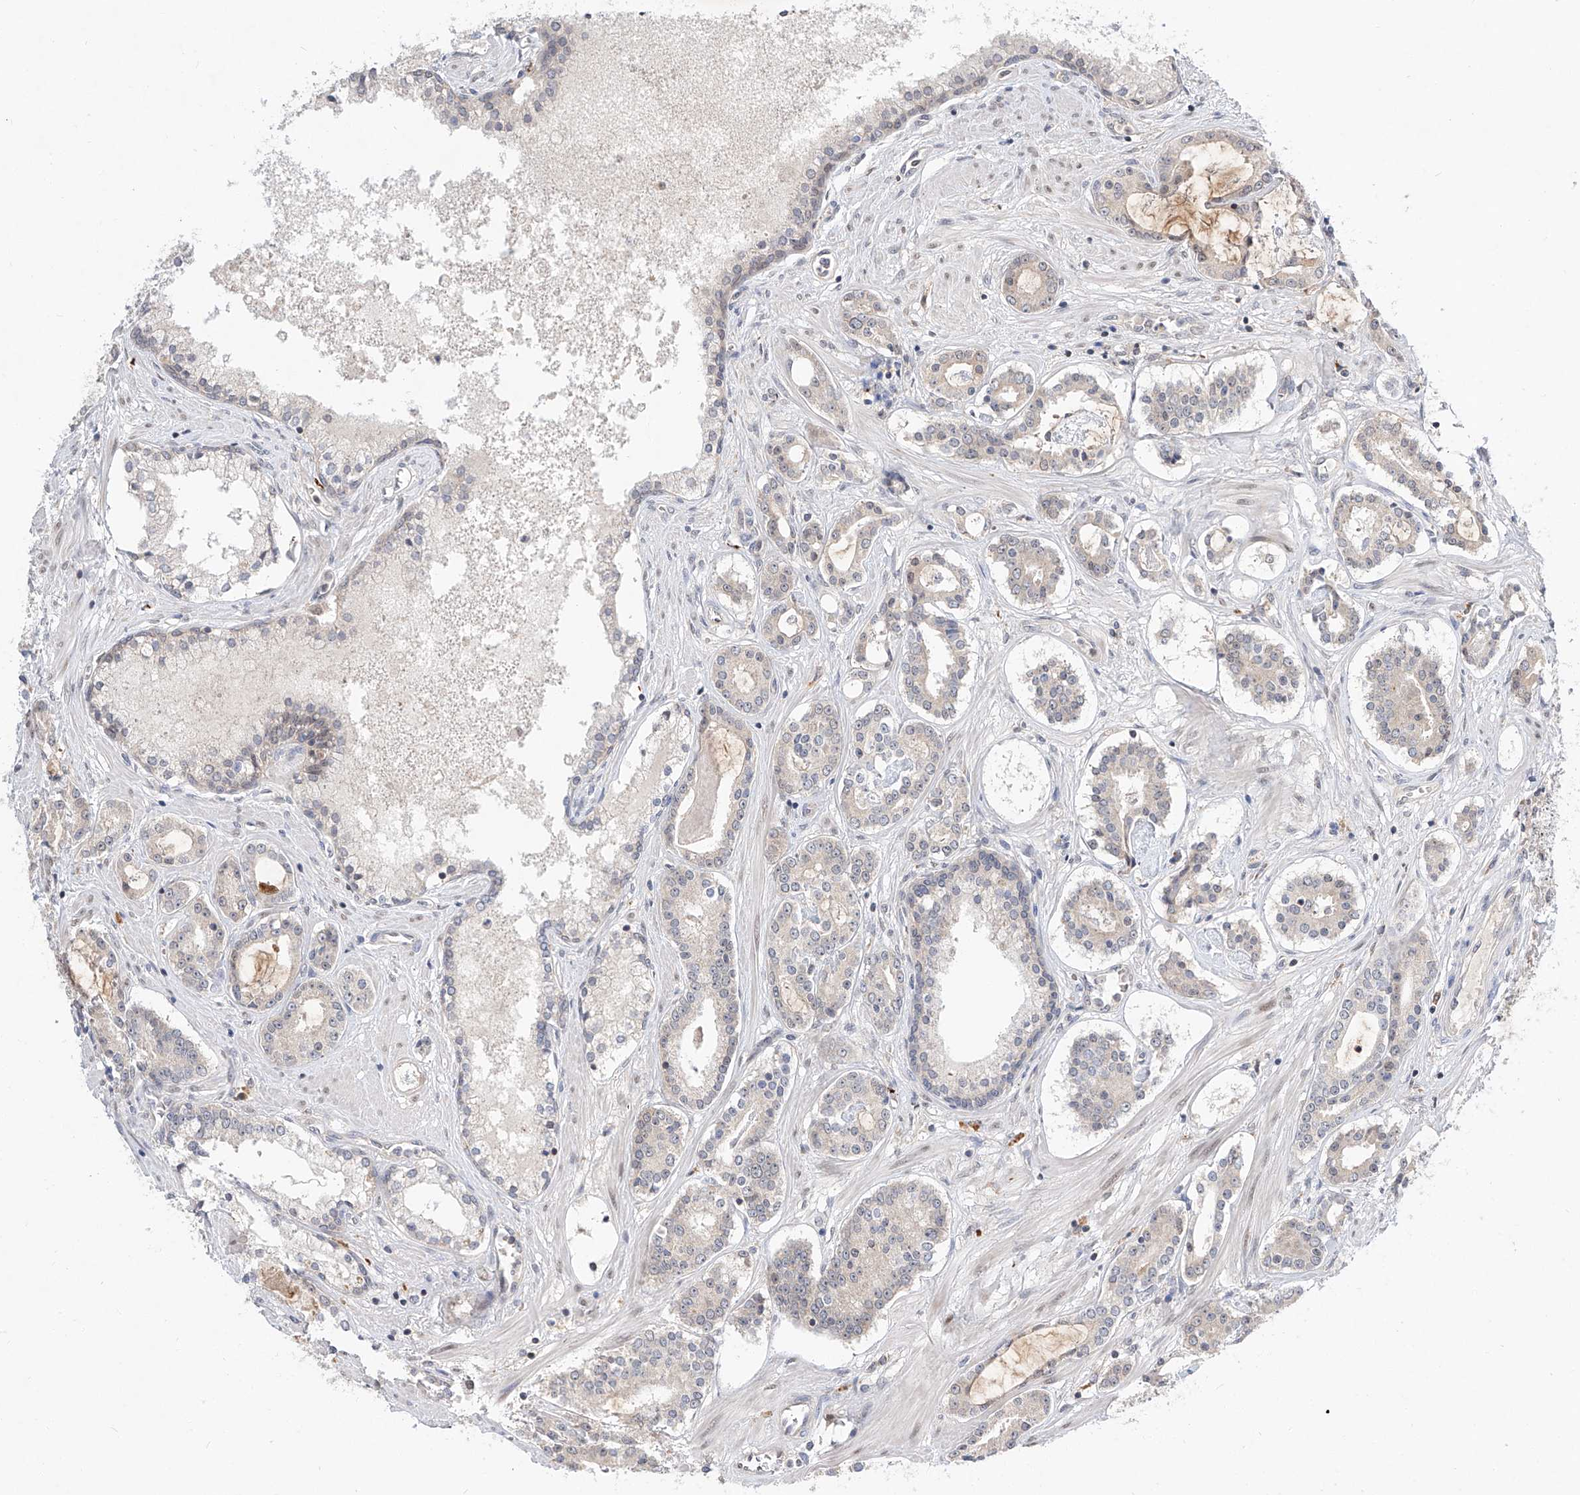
{"staining": {"intensity": "negative", "quantity": "none", "location": "none"}, "tissue": "prostate cancer", "cell_type": "Tumor cells", "image_type": "cancer", "snomed": [{"axis": "morphology", "description": "Adenocarcinoma, High grade"}, {"axis": "topography", "description": "Prostate"}], "caption": "Immunohistochemical staining of prostate high-grade adenocarcinoma reveals no significant expression in tumor cells. (IHC, brightfield microscopy, high magnification).", "gene": "DIRAS3", "patient": {"sex": "male", "age": 58}}